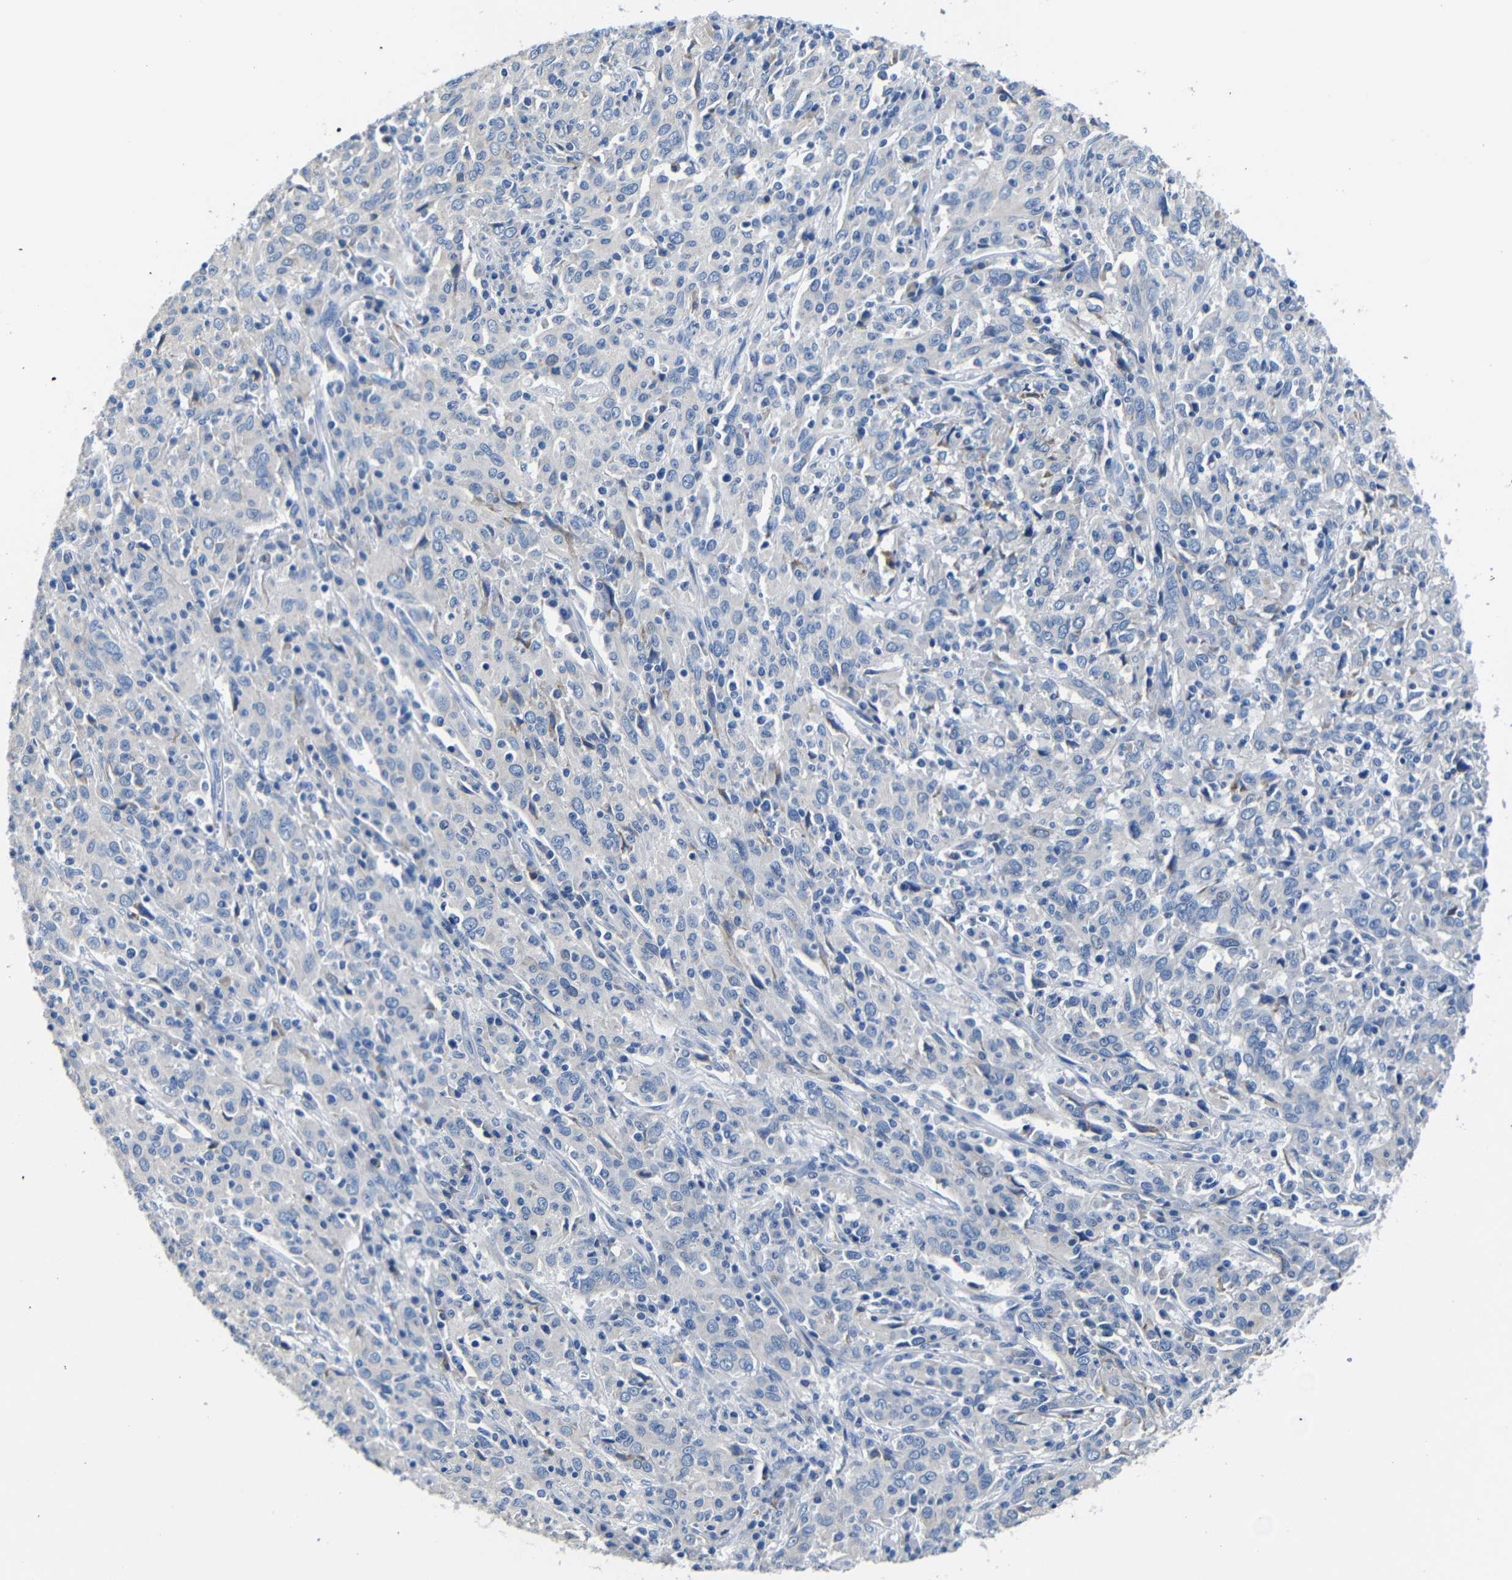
{"staining": {"intensity": "negative", "quantity": "none", "location": "none"}, "tissue": "cervical cancer", "cell_type": "Tumor cells", "image_type": "cancer", "snomed": [{"axis": "morphology", "description": "Squamous cell carcinoma, NOS"}, {"axis": "topography", "description": "Cervix"}], "caption": "This is a histopathology image of IHC staining of cervical cancer, which shows no expression in tumor cells.", "gene": "TNFAIP1", "patient": {"sex": "female", "age": 46}}